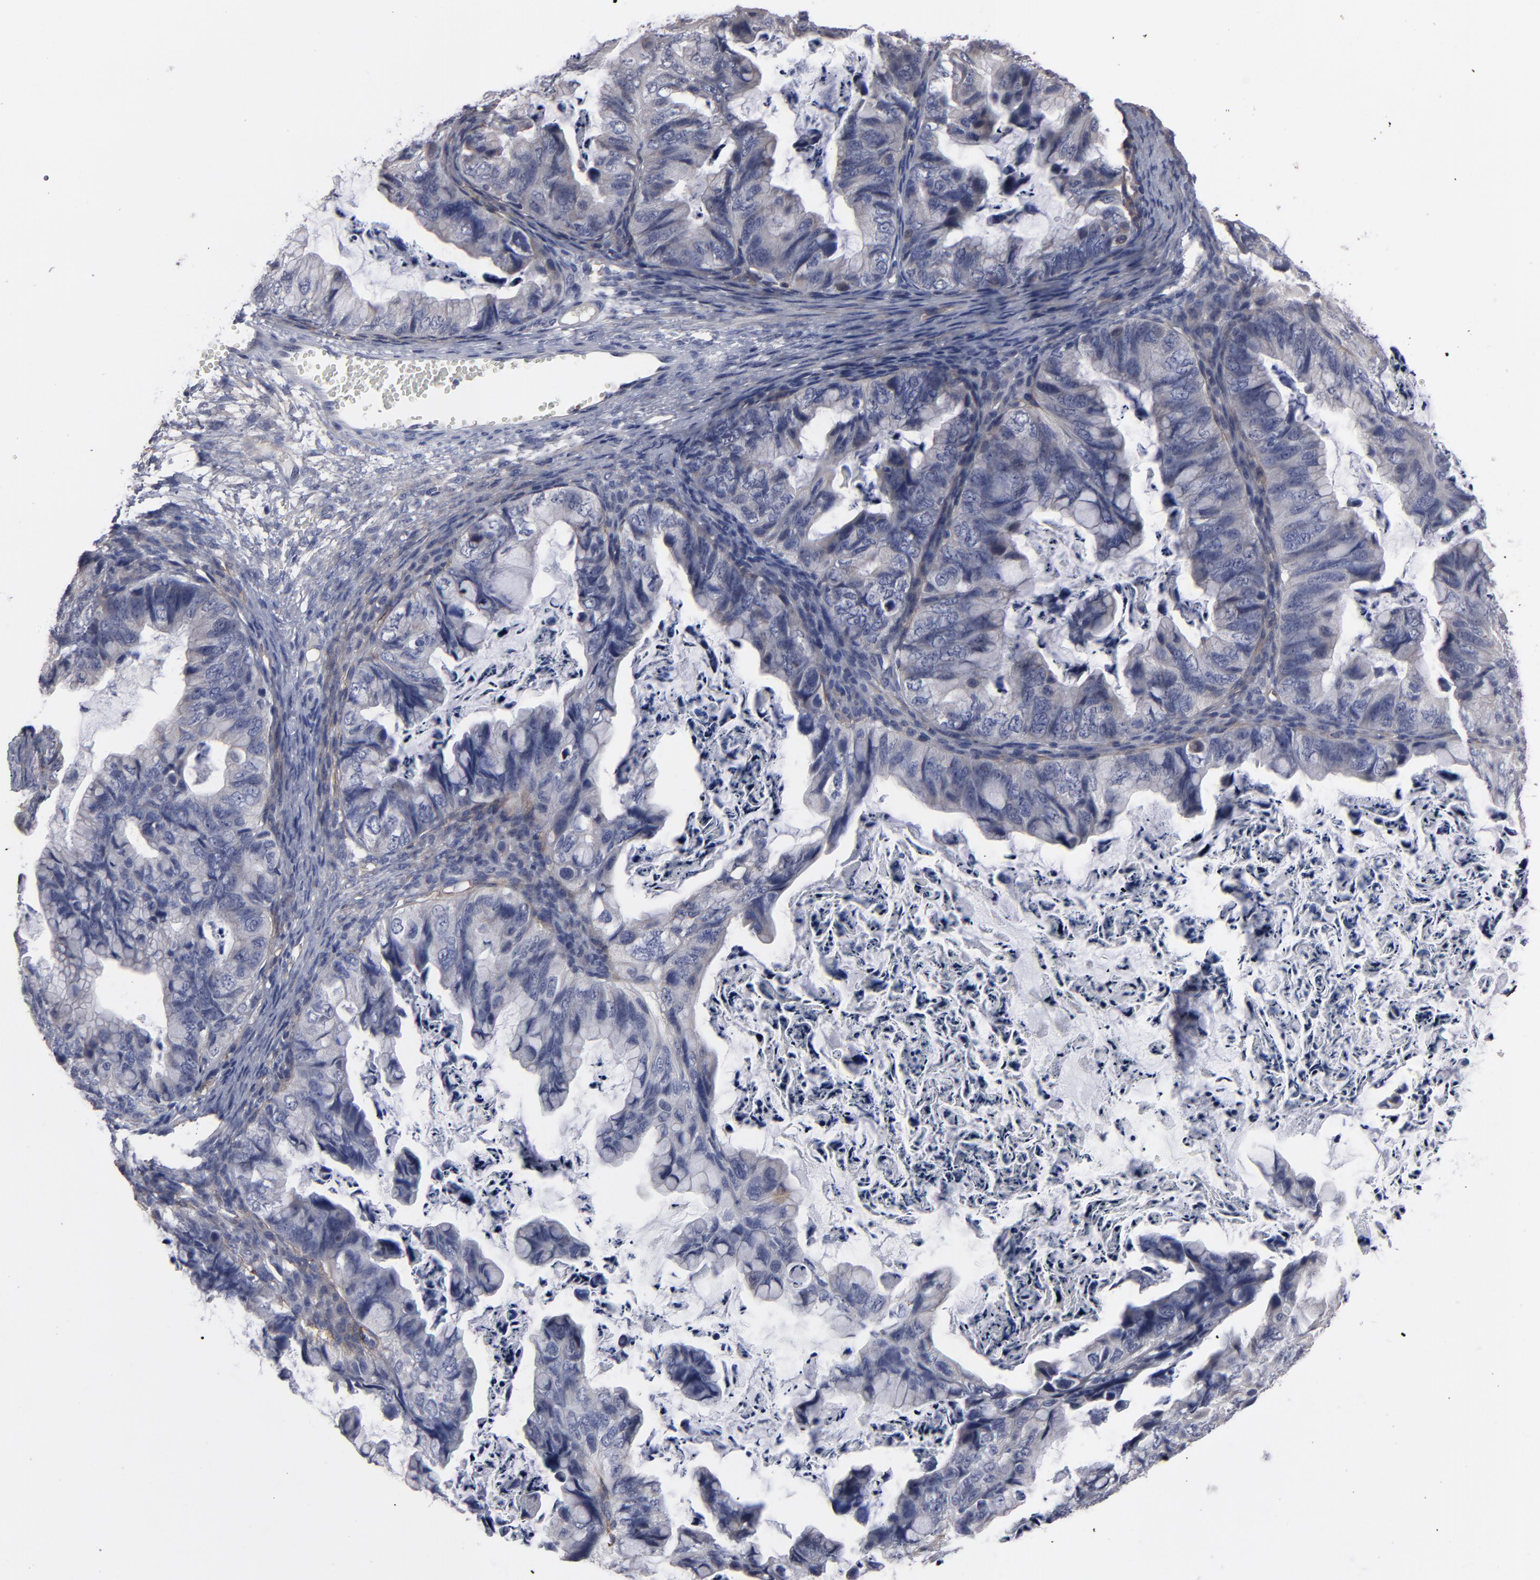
{"staining": {"intensity": "weak", "quantity": "25%-75%", "location": "cytoplasmic/membranous"}, "tissue": "ovarian cancer", "cell_type": "Tumor cells", "image_type": "cancer", "snomed": [{"axis": "morphology", "description": "Cystadenocarcinoma, mucinous, NOS"}, {"axis": "topography", "description": "Ovary"}], "caption": "High-magnification brightfield microscopy of ovarian cancer stained with DAB (3,3'-diaminobenzidine) (brown) and counterstained with hematoxylin (blue). tumor cells exhibit weak cytoplasmic/membranous staining is appreciated in approximately25%-75% of cells.", "gene": "ZNF175", "patient": {"sex": "female", "age": 36}}